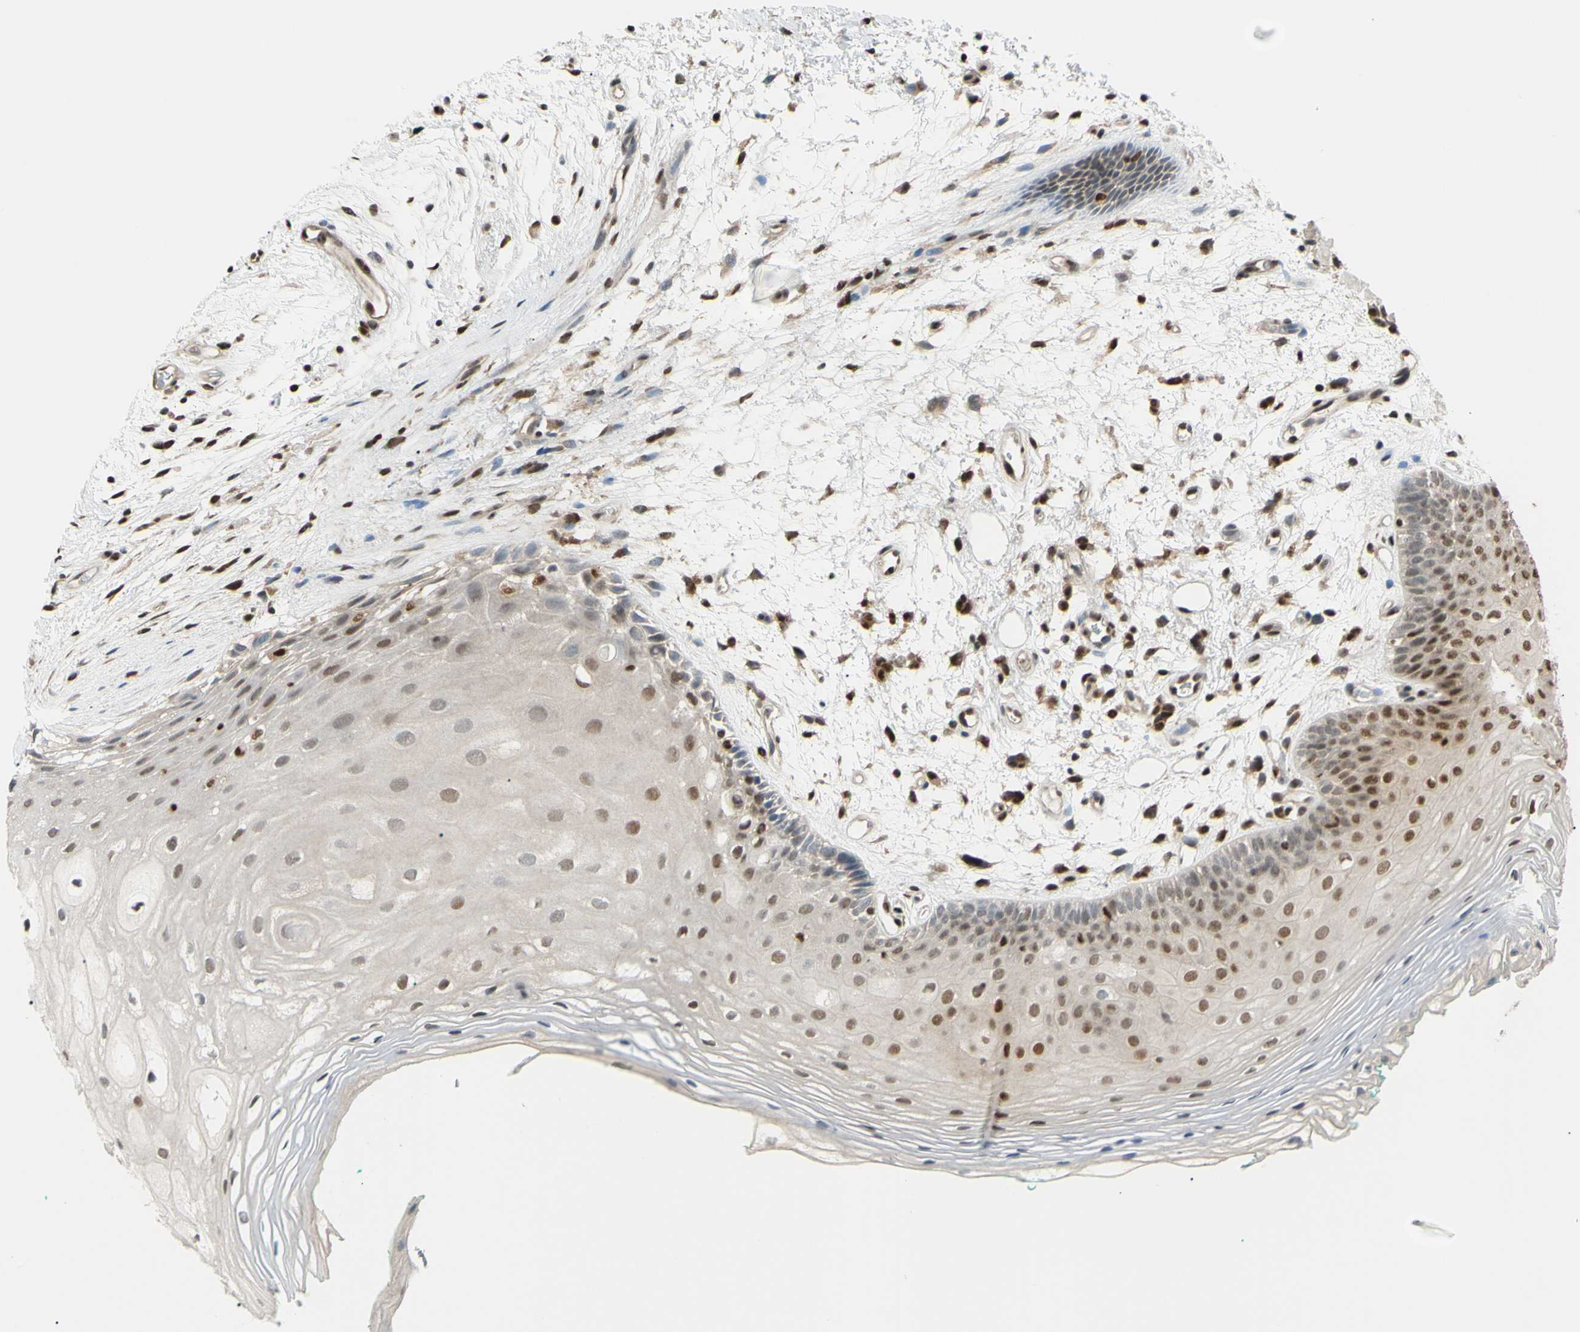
{"staining": {"intensity": "moderate", "quantity": "25%-75%", "location": "cytoplasmic/membranous,nuclear"}, "tissue": "oral mucosa", "cell_type": "Squamous epithelial cells", "image_type": "normal", "snomed": [{"axis": "morphology", "description": "Normal tissue, NOS"}, {"axis": "topography", "description": "Skeletal muscle"}, {"axis": "topography", "description": "Oral tissue"}, {"axis": "topography", "description": "Peripheral nerve tissue"}], "caption": "Protein analysis of unremarkable oral mucosa displays moderate cytoplasmic/membranous,nuclear positivity in approximately 25%-75% of squamous epithelial cells.", "gene": "FKBP5", "patient": {"sex": "female", "age": 84}}